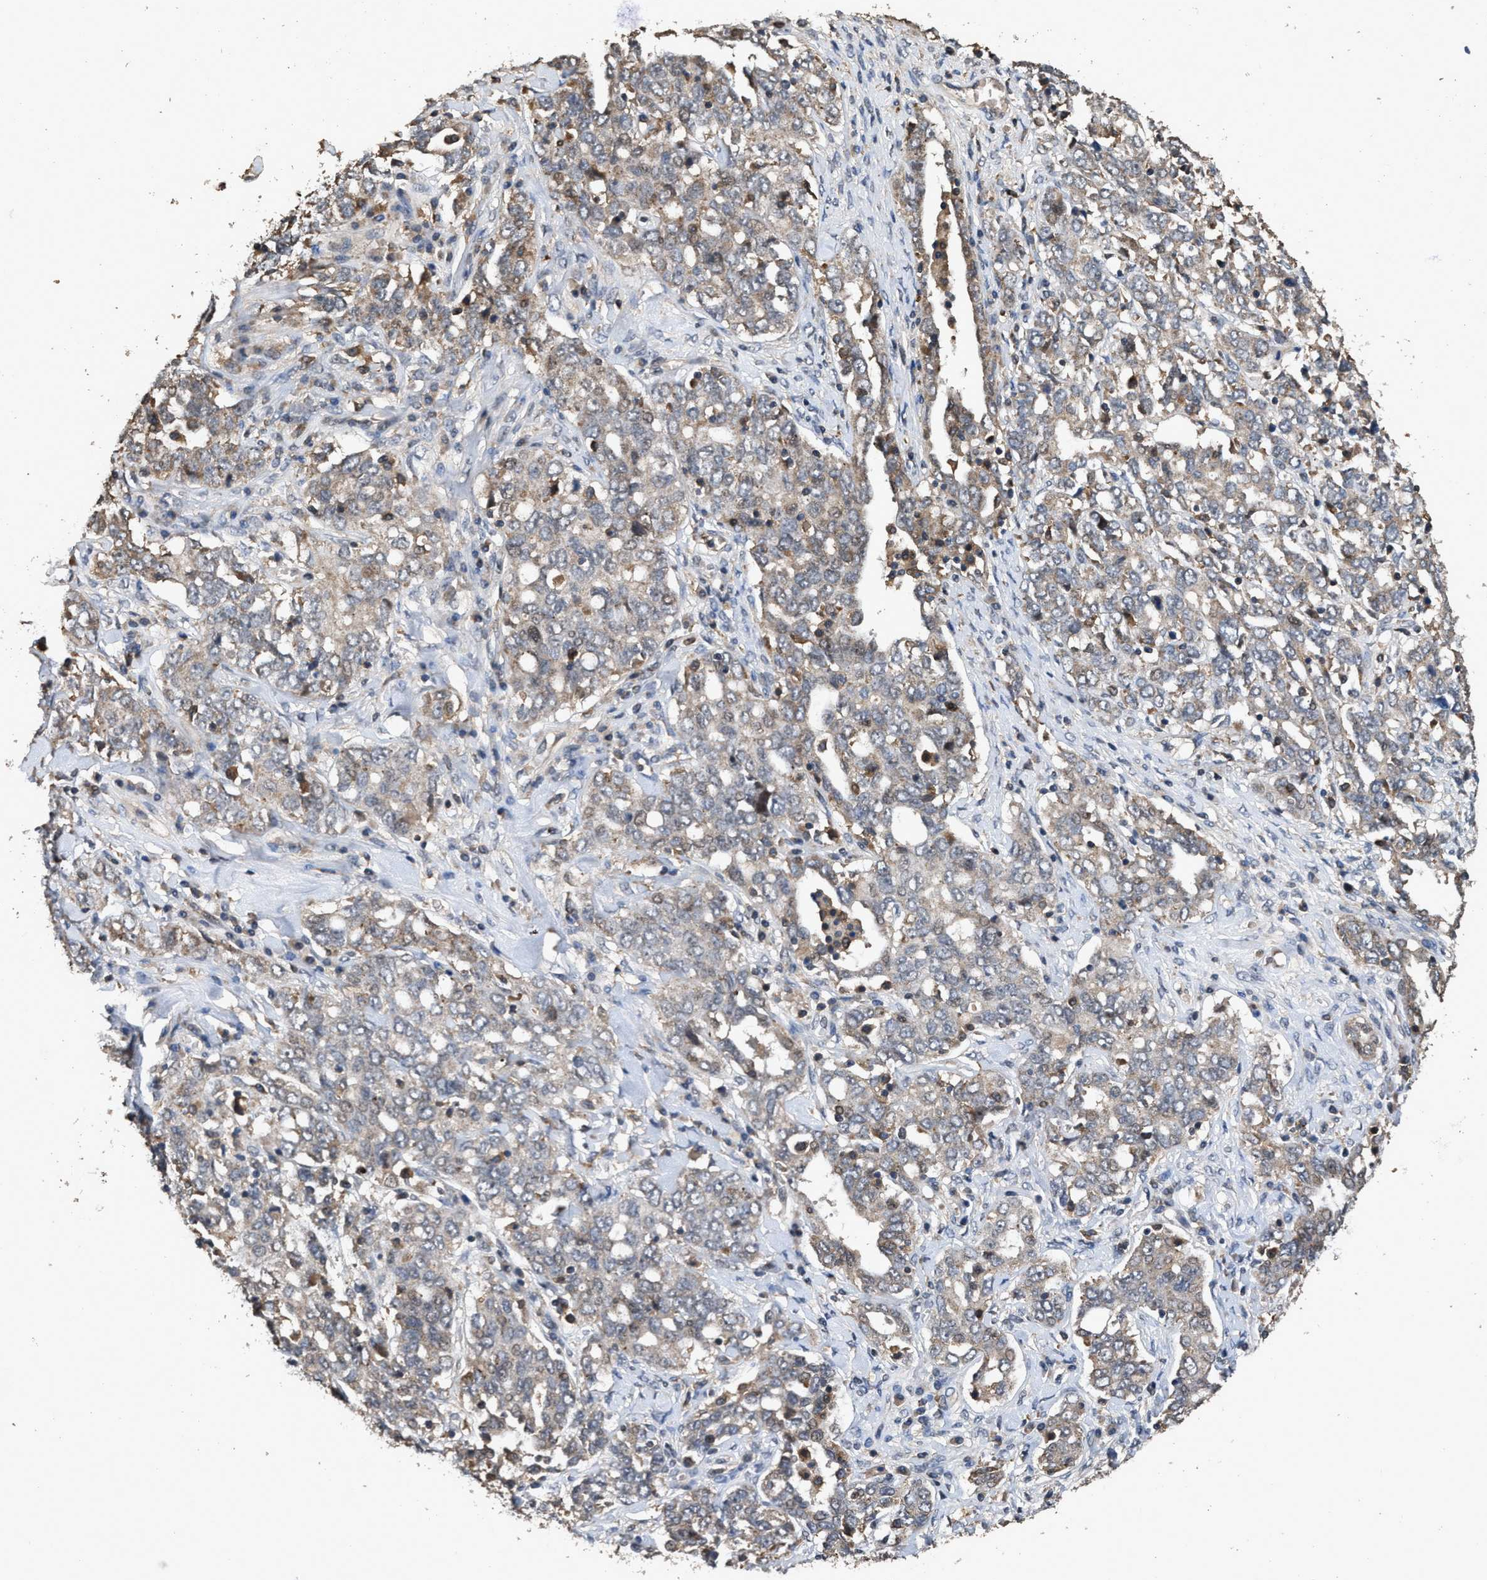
{"staining": {"intensity": "weak", "quantity": "25%-75%", "location": "cytoplasmic/membranous"}, "tissue": "ovarian cancer", "cell_type": "Tumor cells", "image_type": "cancer", "snomed": [{"axis": "morphology", "description": "Carcinoma, endometroid"}, {"axis": "topography", "description": "Ovary"}], "caption": "Immunohistochemistry (IHC) of ovarian cancer (endometroid carcinoma) displays low levels of weak cytoplasmic/membranous staining in about 25%-75% of tumor cells.", "gene": "TDRKH", "patient": {"sex": "female", "age": 62}}